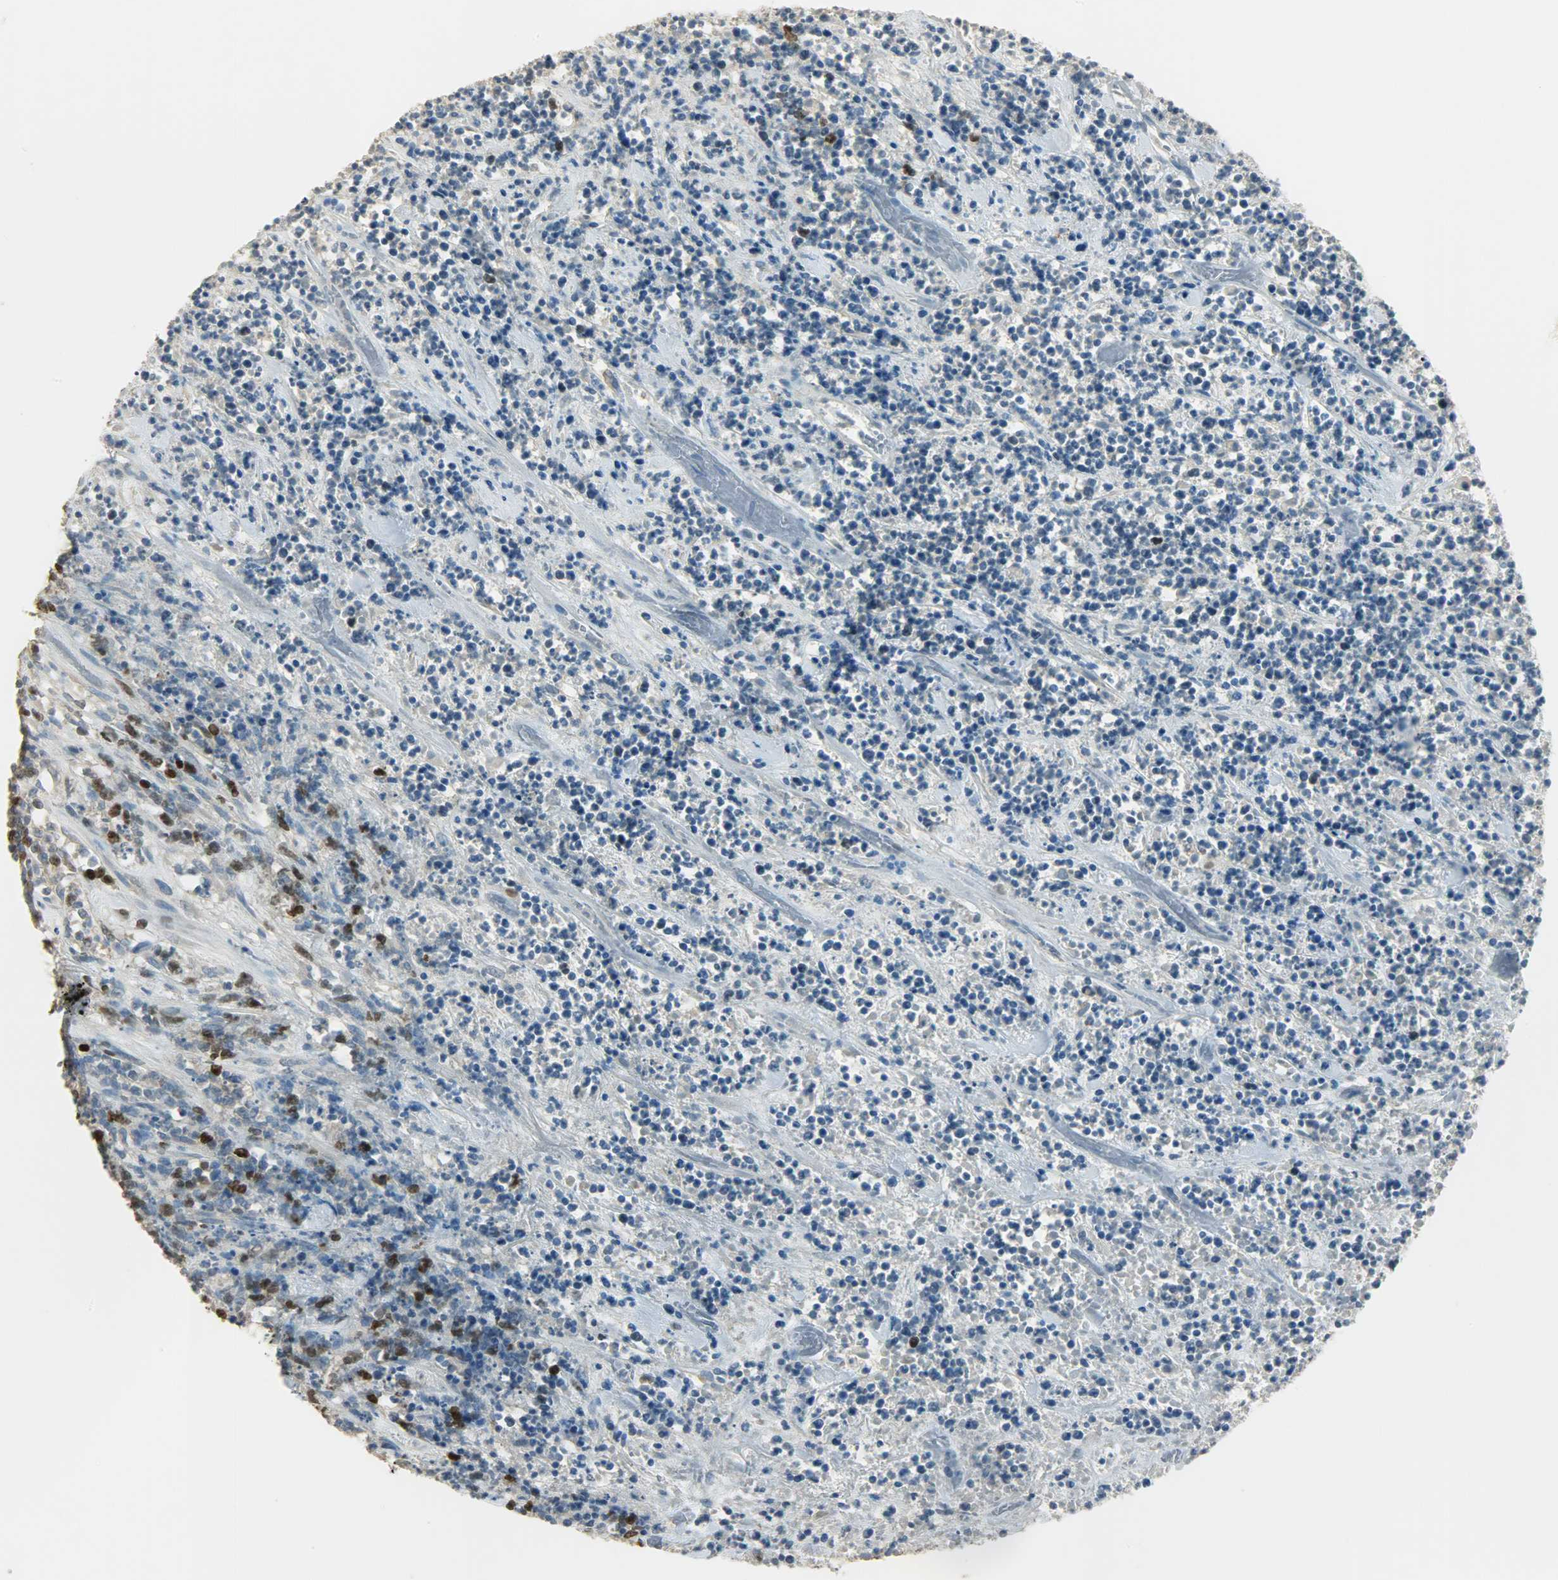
{"staining": {"intensity": "strong", "quantity": "<25%", "location": "cytoplasmic/membranous,nuclear"}, "tissue": "lymphoma", "cell_type": "Tumor cells", "image_type": "cancer", "snomed": [{"axis": "morphology", "description": "Malignant lymphoma, non-Hodgkin's type, High grade"}, {"axis": "topography", "description": "Soft tissue"}], "caption": "Immunohistochemistry (DAB) staining of human high-grade malignant lymphoma, non-Hodgkin's type displays strong cytoplasmic/membranous and nuclear protein staining in approximately <25% of tumor cells.", "gene": "TPX2", "patient": {"sex": "male", "age": 18}}